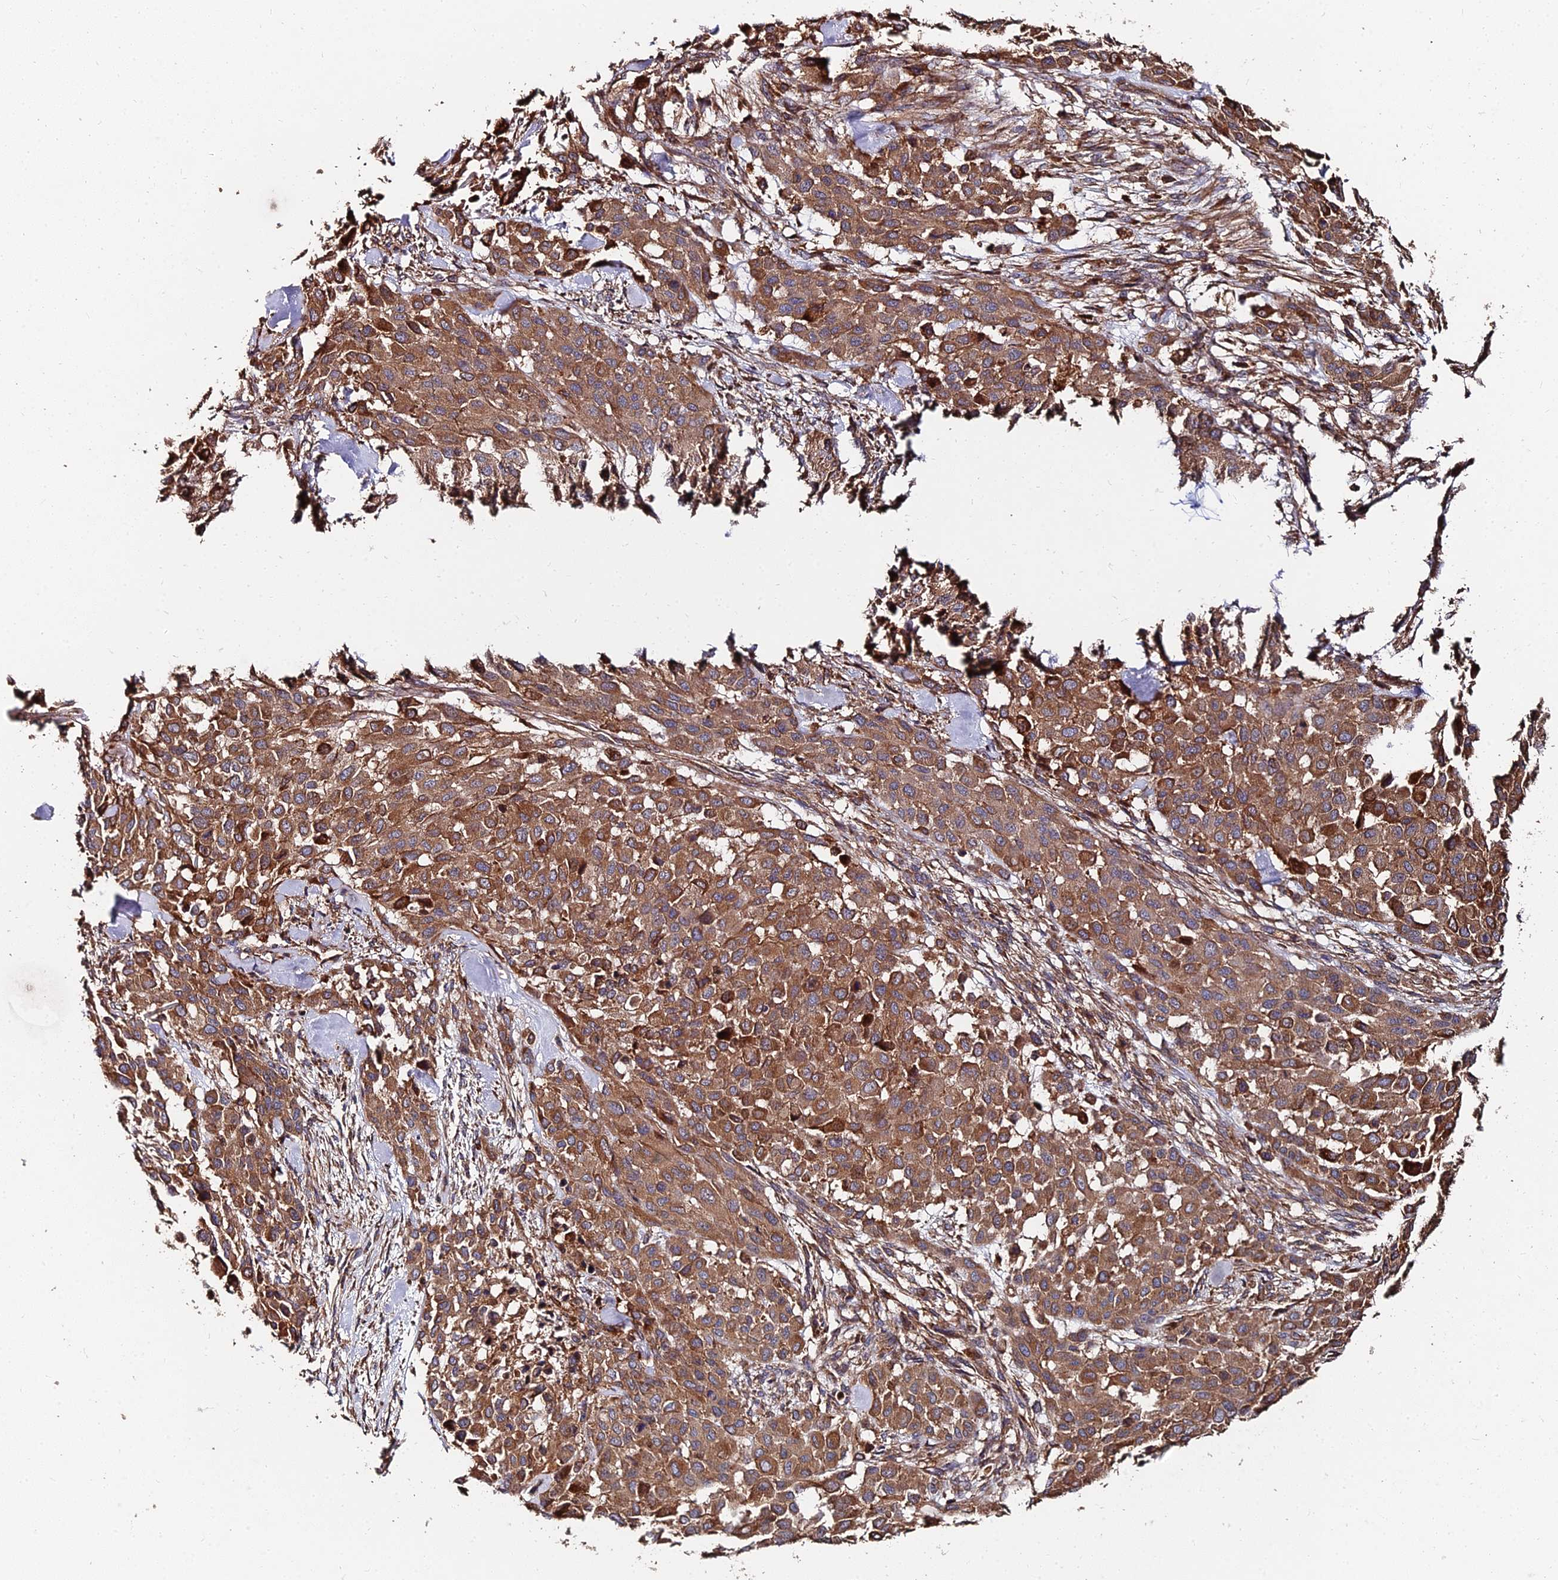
{"staining": {"intensity": "moderate", "quantity": ">75%", "location": "cytoplasmic/membranous"}, "tissue": "melanoma", "cell_type": "Tumor cells", "image_type": "cancer", "snomed": [{"axis": "morphology", "description": "Malignant melanoma, Metastatic site"}, {"axis": "topography", "description": "Skin"}], "caption": "Malignant melanoma (metastatic site) stained for a protein displays moderate cytoplasmic/membranous positivity in tumor cells. (brown staining indicates protein expression, while blue staining denotes nuclei).", "gene": "EXT1", "patient": {"sex": "female", "age": 81}}